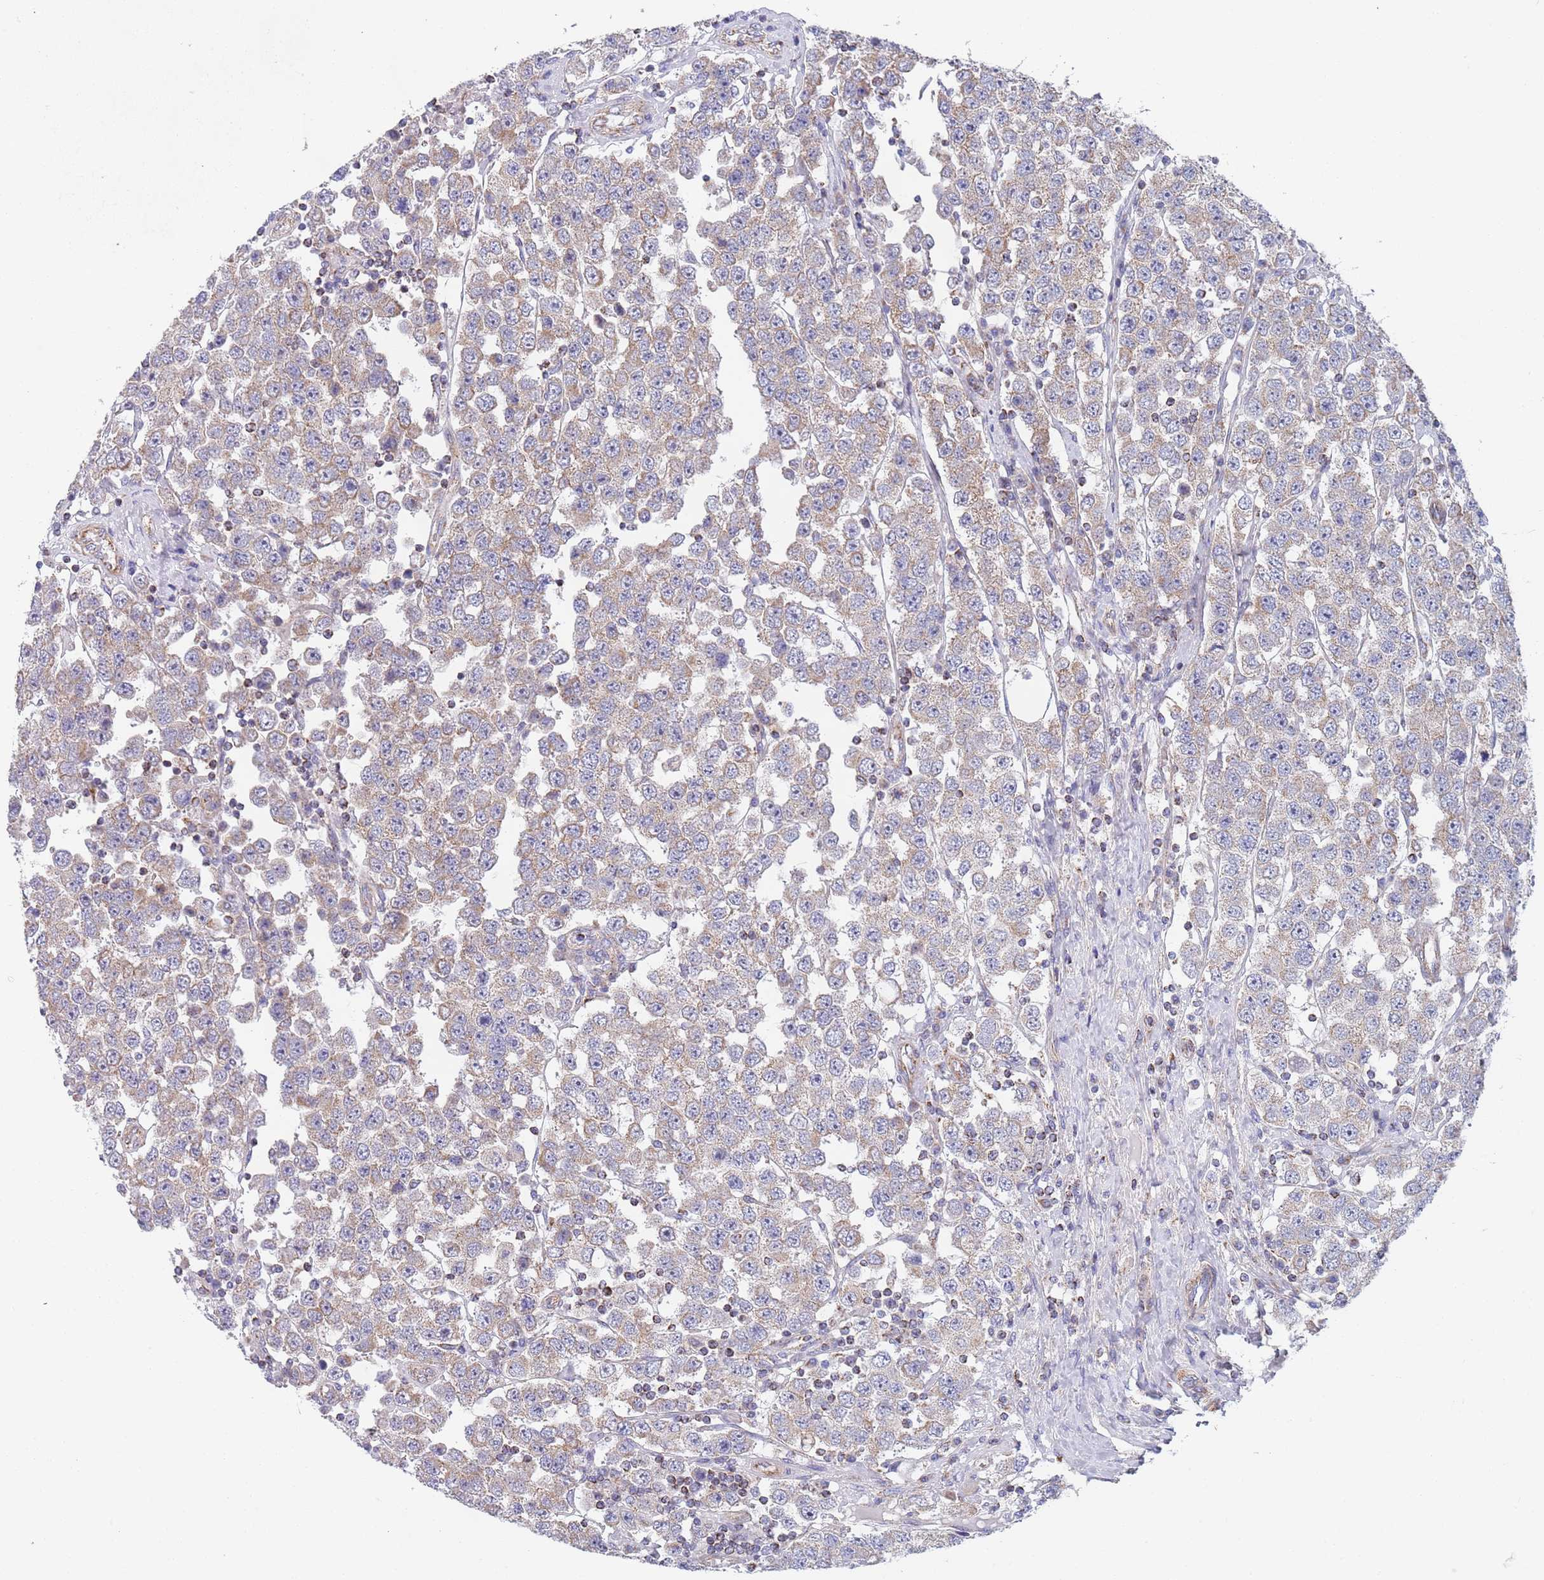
{"staining": {"intensity": "weak", "quantity": ">75%", "location": "cytoplasmic/membranous"}, "tissue": "testis cancer", "cell_type": "Tumor cells", "image_type": "cancer", "snomed": [{"axis": "morphology", "description": "Seminoma, NOS"}, {"axis": "topography", "description": "Testis"}], "caption": "Testis cancer tissue reveals weak cytoplasmic/membranous positivity in approximately >75% of tumor cells", "gene": "PWWP3A", "patient": {"sex": "male", "age": 28}}